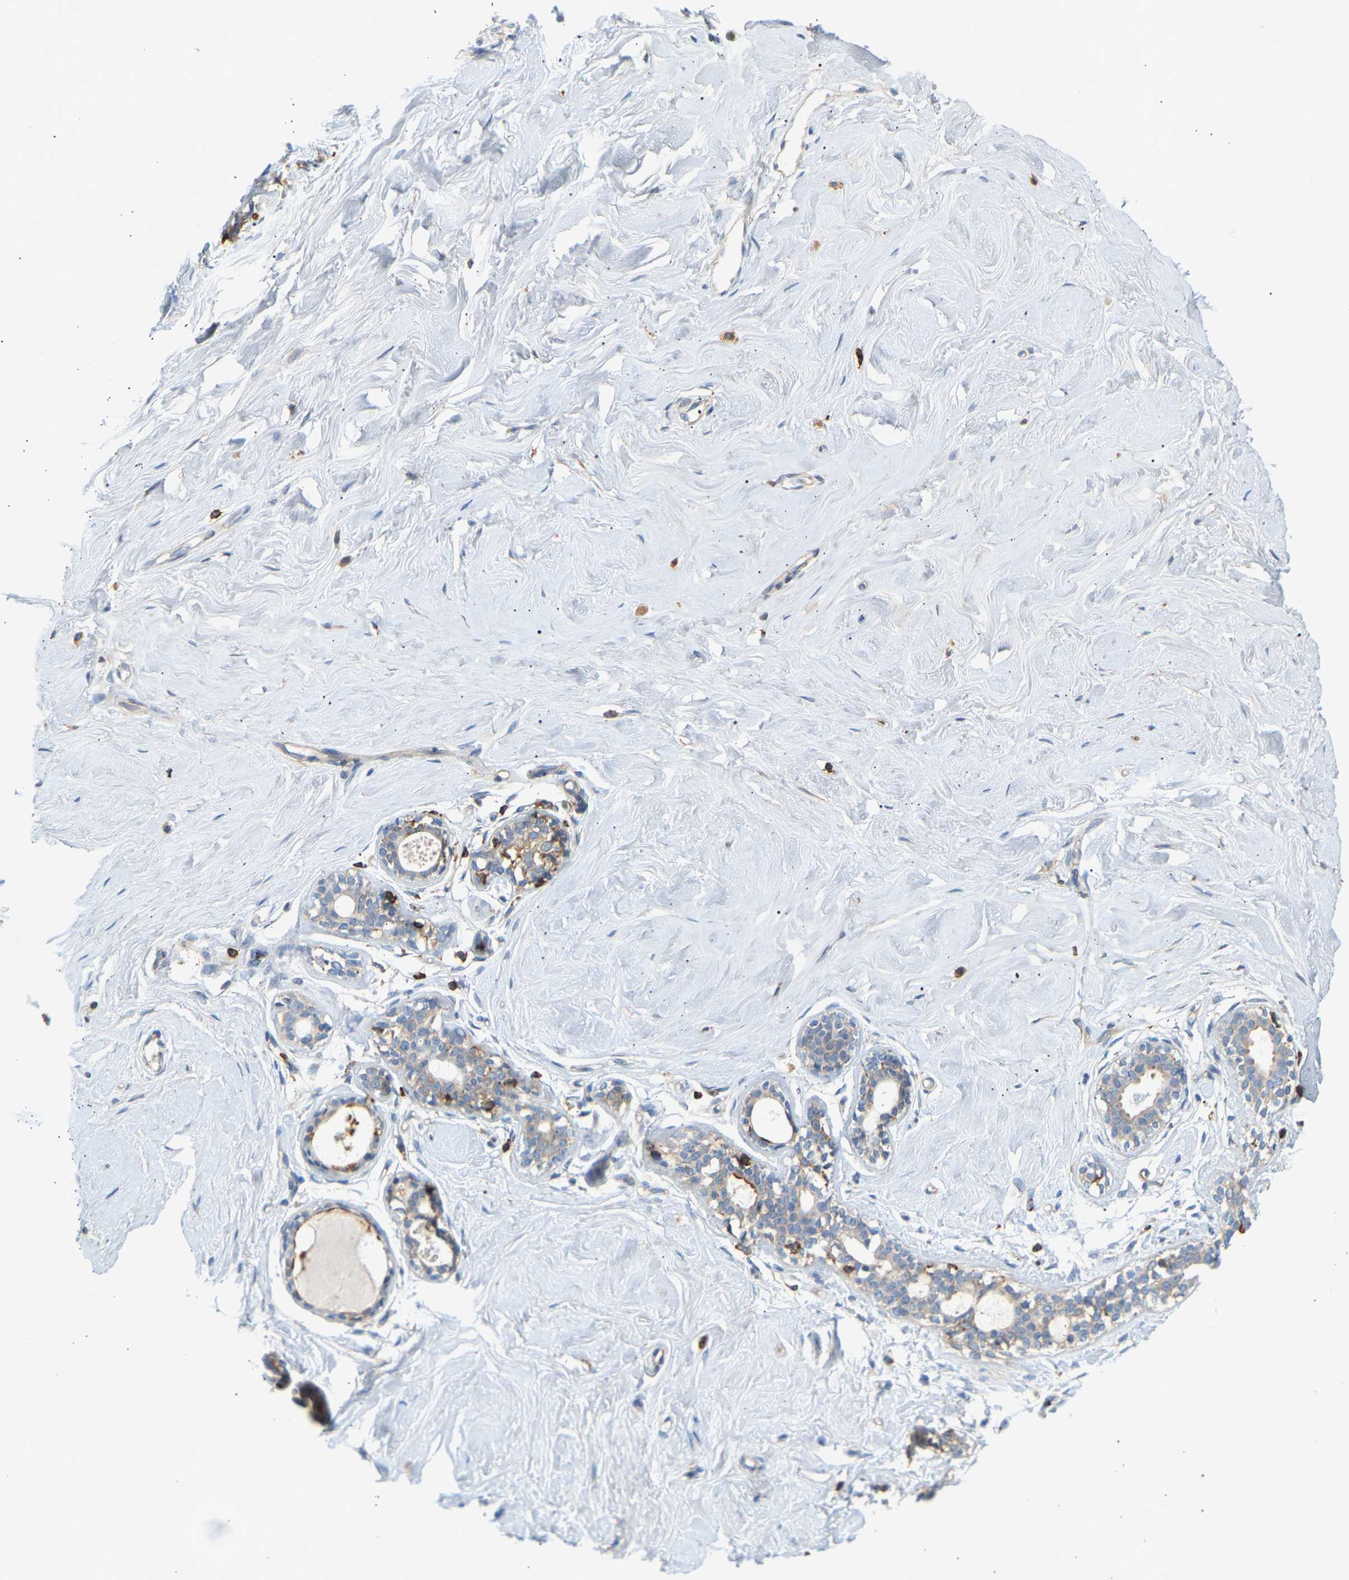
{"staining": {"intensity": "negative", "quantity": "none", "location": "none"}, "tissue": "breast", "cell_type": "Adipocytes", "image_type": "normal", "snomed": [{"axis": "morphology", "description": "Normal tissue, NOS"}, {"axis": "topography", "description": "Breast"}], "caption": "The image demonstrates no significant positivity in adipocytes of breast. (DAB (3,3'-diaminobenzidine) IHC, high magnification).", "gene": "FNBP1", "patient": {"sex": "female", "age": 23}}